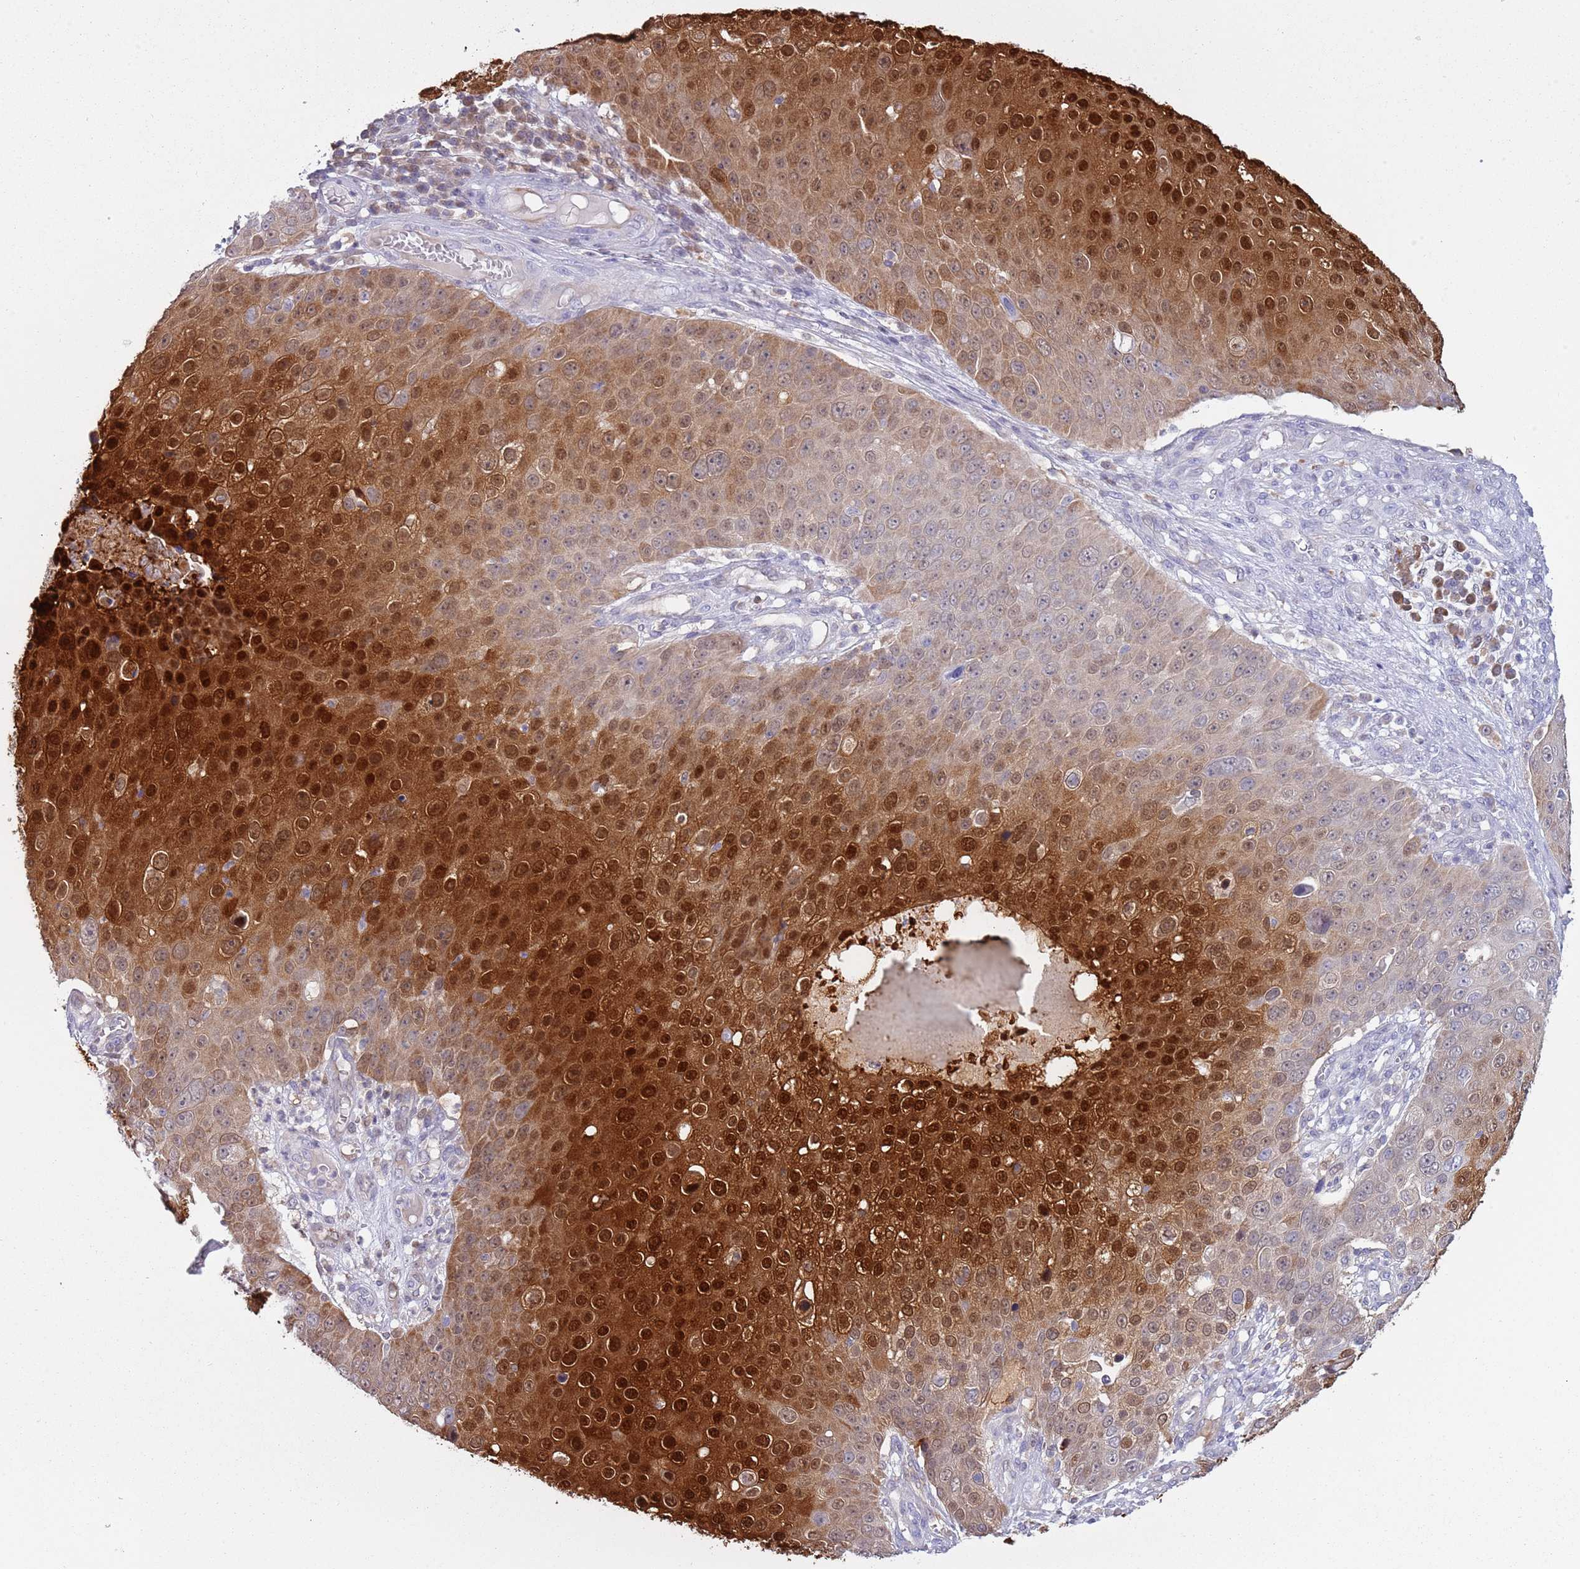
{"staining": {"intensity": "strong", "quantity": ">75%", "location": "cytoplasmic/membranous,nuclear"}, "tissue": "skin cancer", "cell_type": "Tumor cells", "image_type": "cancer", "snomed": [{"axis": "morphology", "description": "Squamous cell carcinoma, NOS"}, {"axis": "topography", "description": "Skin"}], "caption": "Immunohistochemical staining of skin cancer (squamous cell carcinoma) shows high levels of strong cytoplasmic/membranous and nuclear expression in about >75% of tumor cells.", "gene": "NBPF6", "patient": {"sex": "male", "age": 71}}